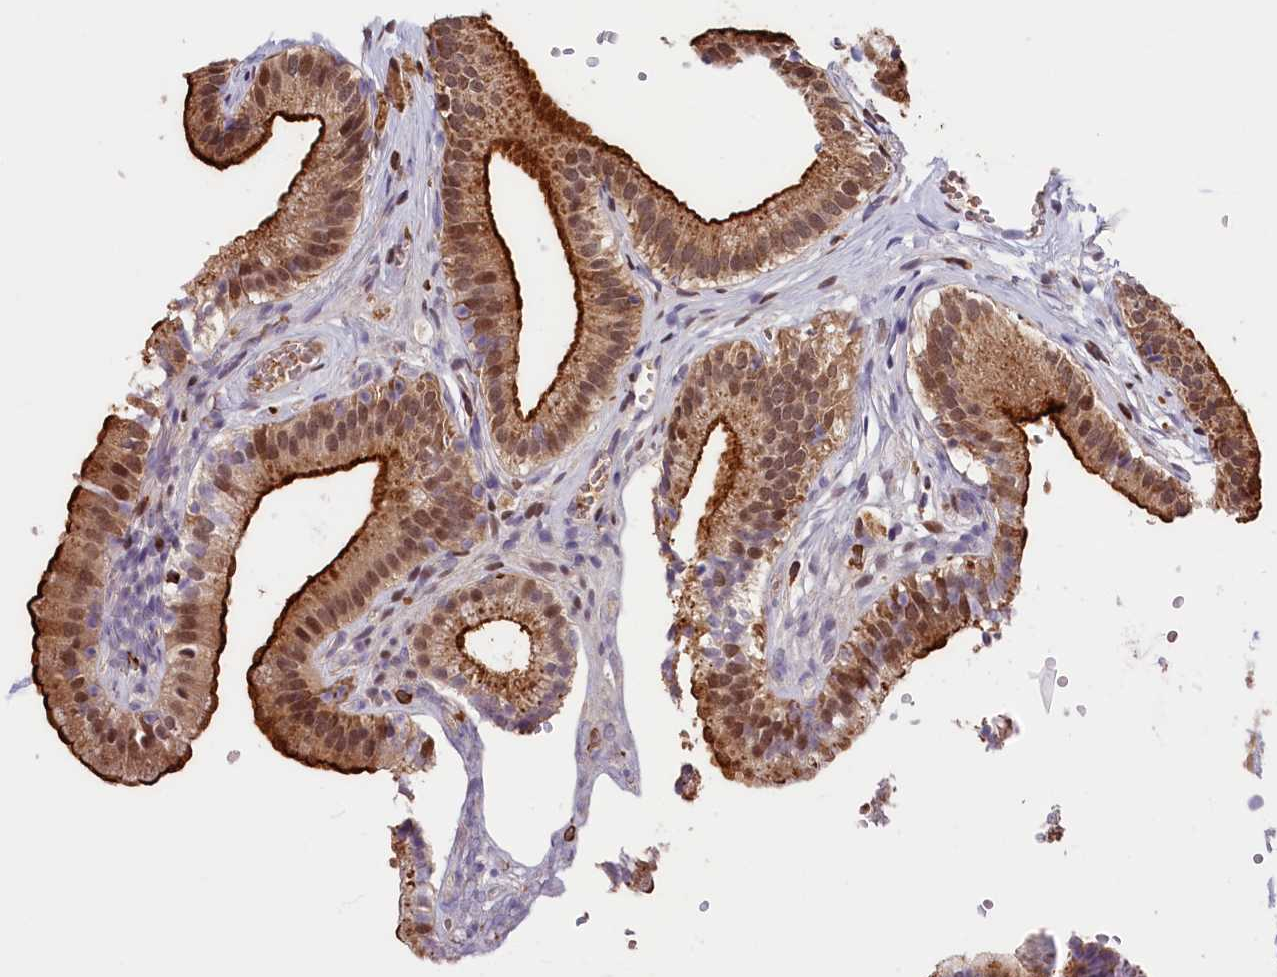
{"staining": {"intensity": "strong", "quantity": ">75%", "location": "cytoplasmic/membranous,nuclear"}, "tissue": "gallbladder", "cell_type": "Glandular cells", "image_type": "normal", "snomed": [{"axis": "morphology", "description": "Normal tissue, NOS"}, {"axis": "topography", "description": "Gallbladder"}], "caption": "IHC histopathology image of benign human gallbladder stained for a protein (brown), which reveals high levels of strong cytoplasmic/membranous,nuclear expression in approximately >75% of glandular cells.", "gene": "KCNK6", "patient": {"sex": "female", "age": 54}}